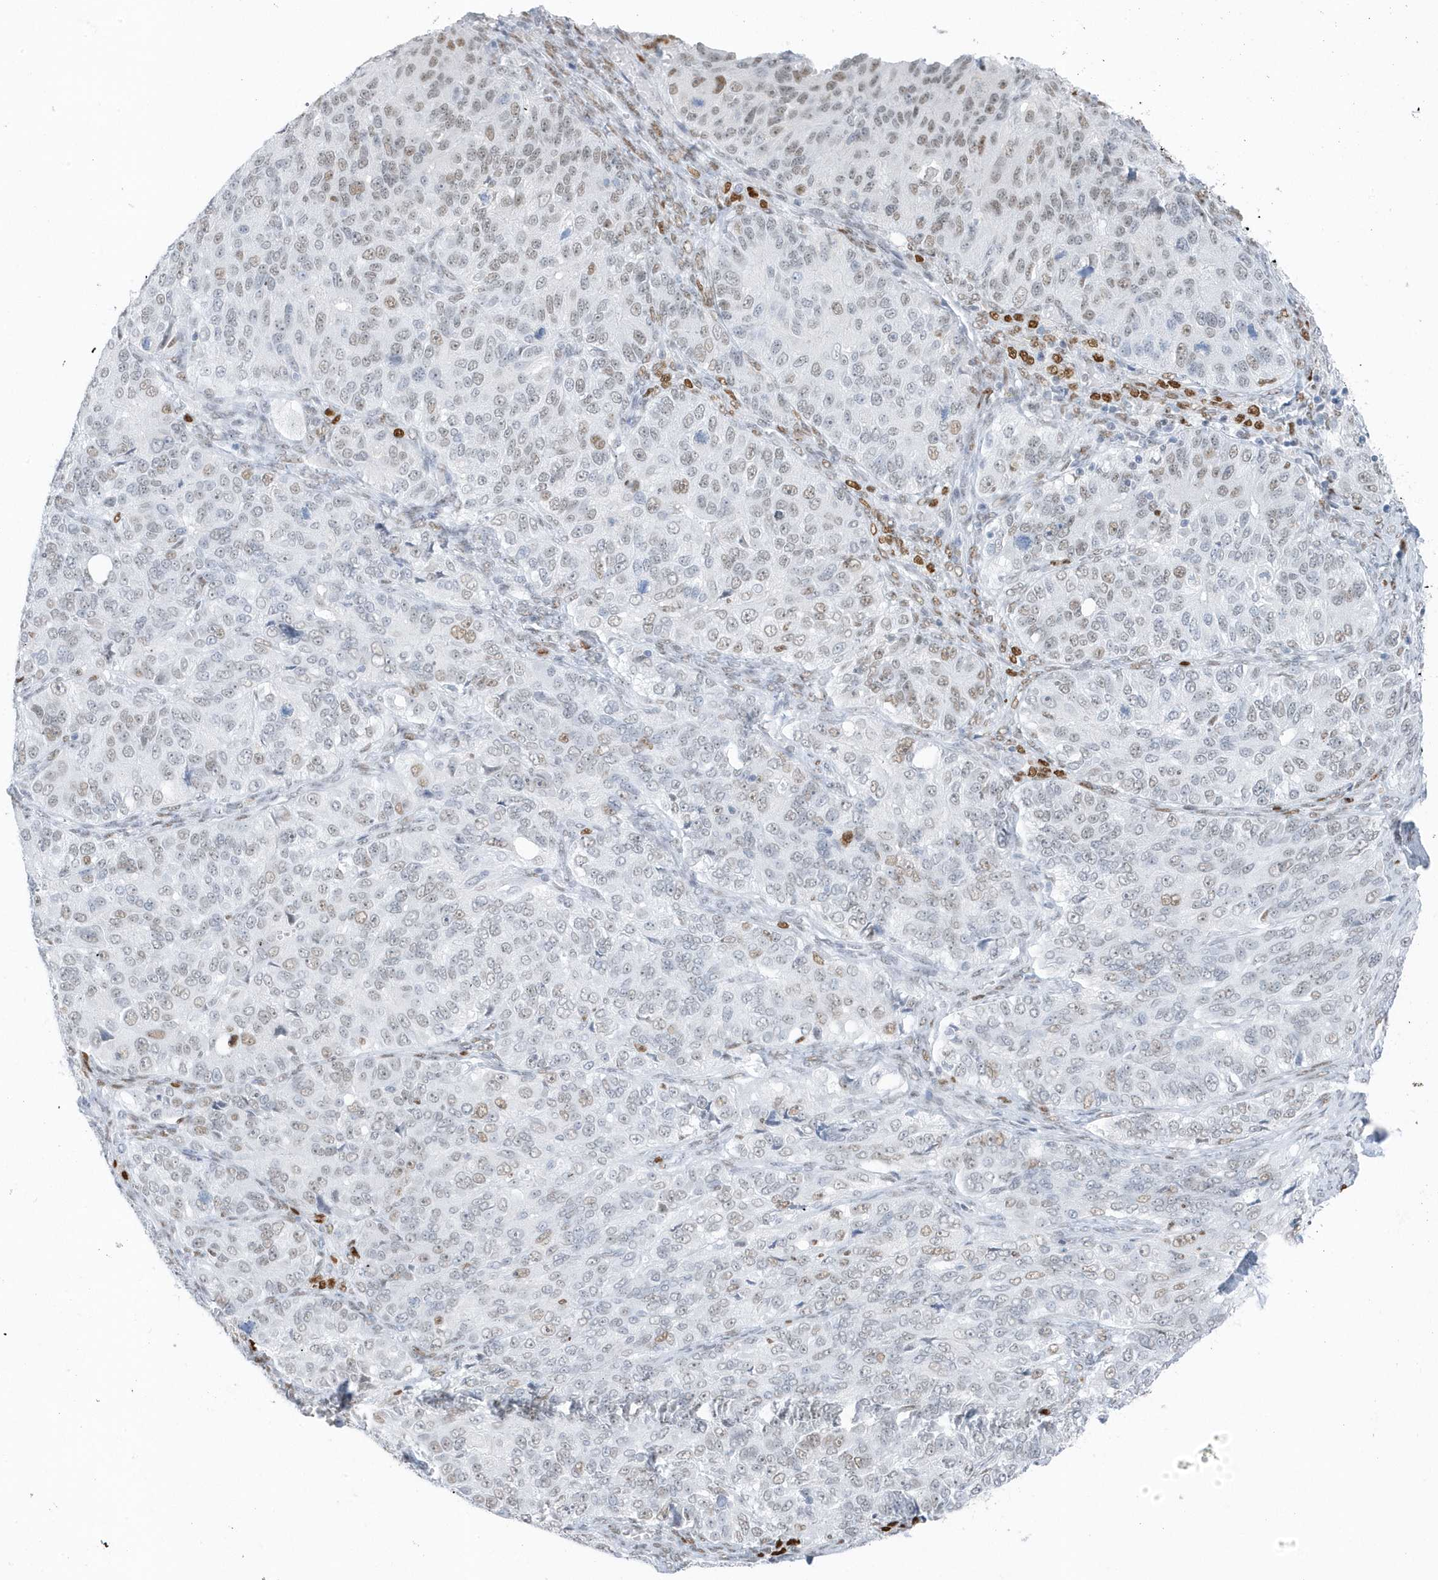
{"staining": {"intensity": "weak", "quantity": "<25%", "location": "nuclear"}, "tissue": "ovarian cancer", "cell_type": "Tumor cells", "image_type": "cancer", "snomed": [{"axis": "morphology", "description": "Carcinoma, endometroid"}, {"axis": "topography", "description": "Ovary"}], "caption": "Photomicrograph shows no significant protein staining in tumor cells of ovarian cancer. (Brightfield microscopy of DAB (3,3'-diaminobenzidine) immunohistochemistry at high magnification).", "gene": "SMIM34", "patient": {"sex": "female", "age": 51}}